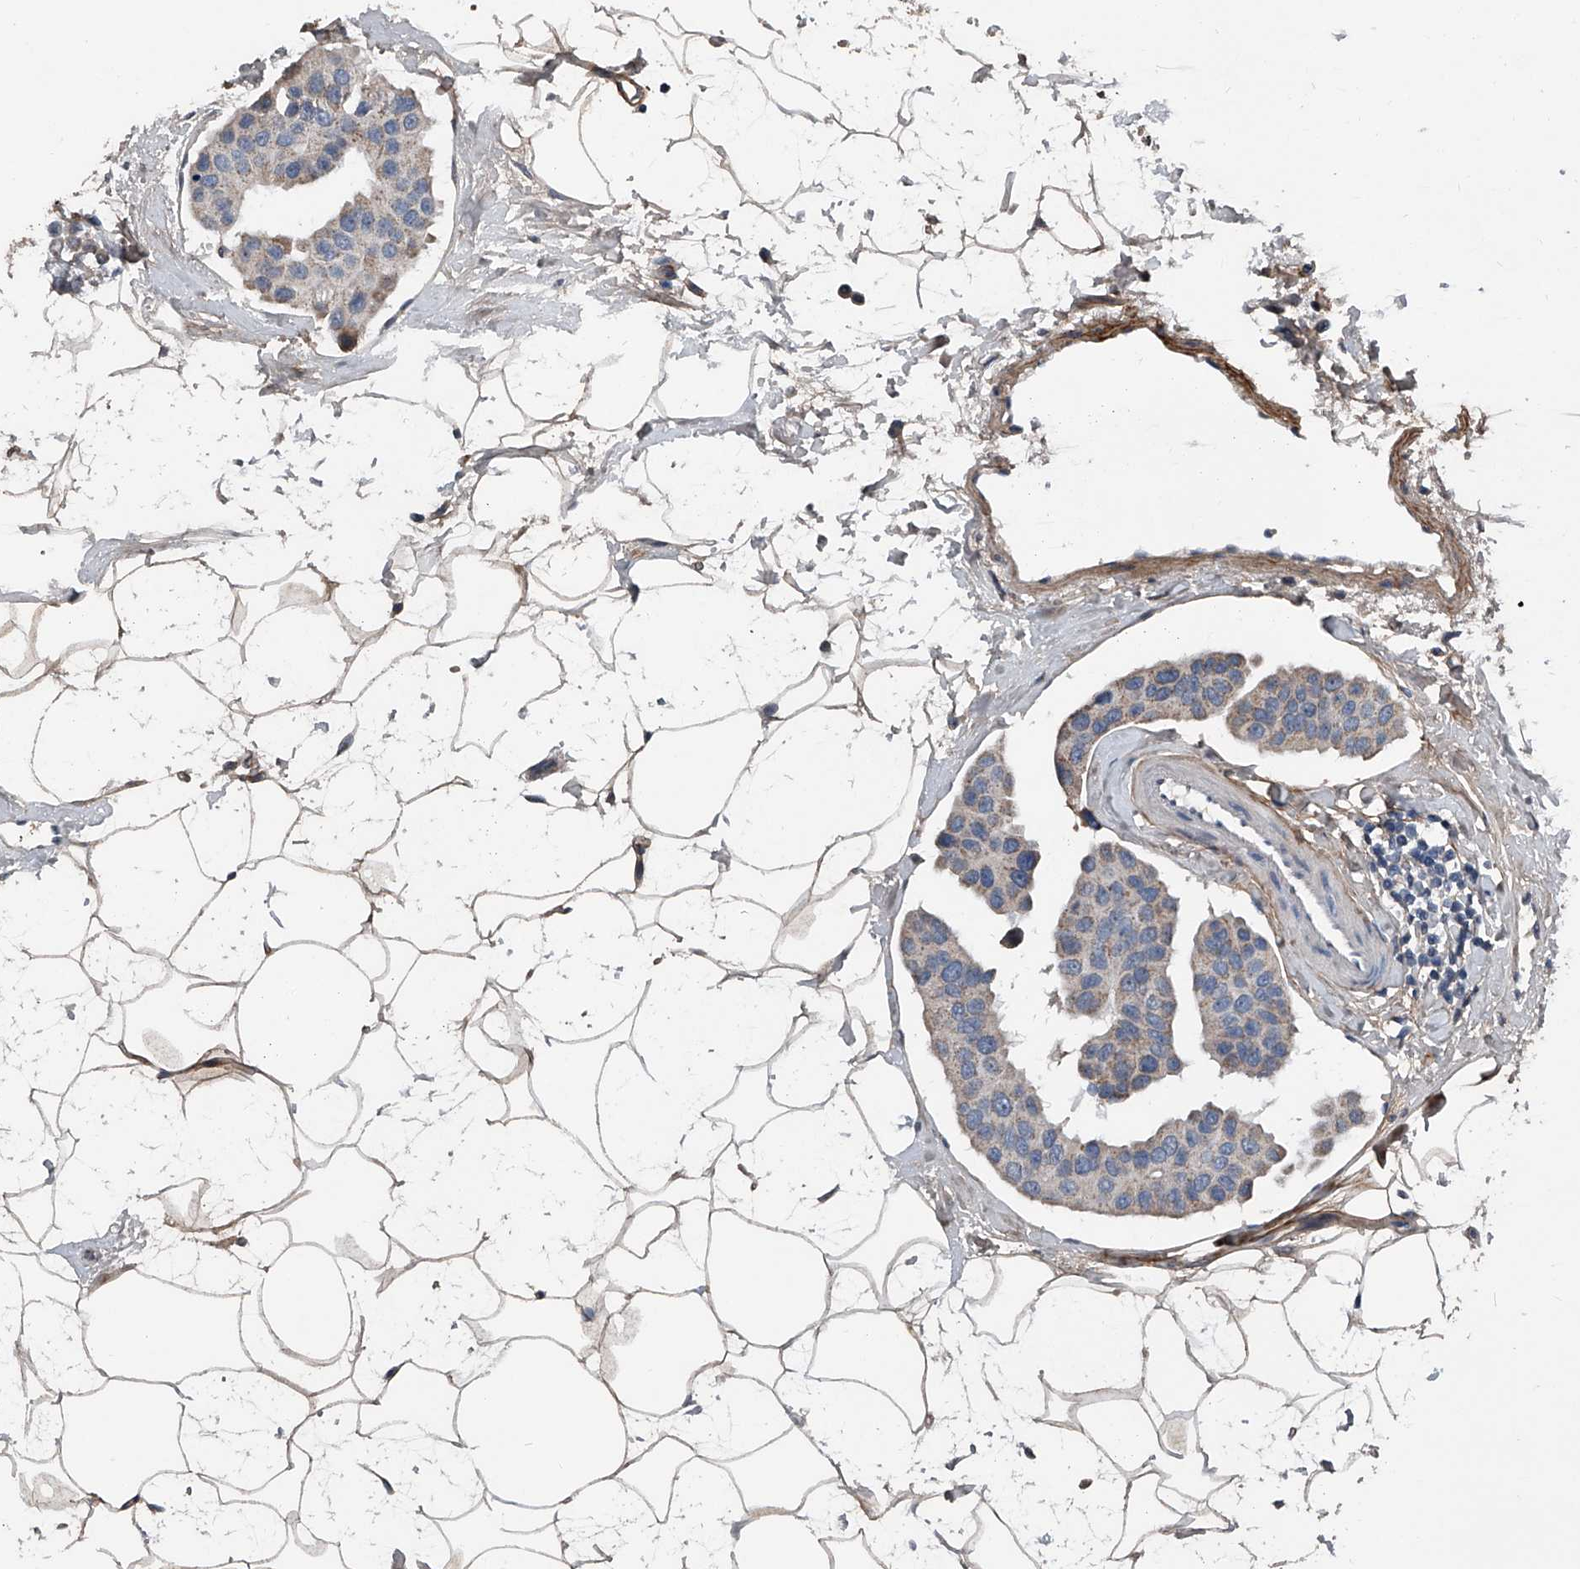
{"staining": {"intensity": "weak", "quantity": "25%-75%", "location": "cytoplasmic/membranous"}, "tissue": "breast cancer", "cell_type": "Tumor cells", "image_type": "cancer", "snomed": [{"axis": "morphology", "description": "Normal tissue, NOS"}, {"axis": "morphology", "description": "Duct carcinoma"}, {"axis": "topography", "description": "Breast"}], "caption": "A high-resolution histopathology image shows IHC staining of invasive ductal carcinoma (breast), which shows weak cytoplasmic/membranous expression in approximately 25%-75% of tumor cells.", "gene": "PHACTR1", "patient": {"sex": "female", "age": 39}}